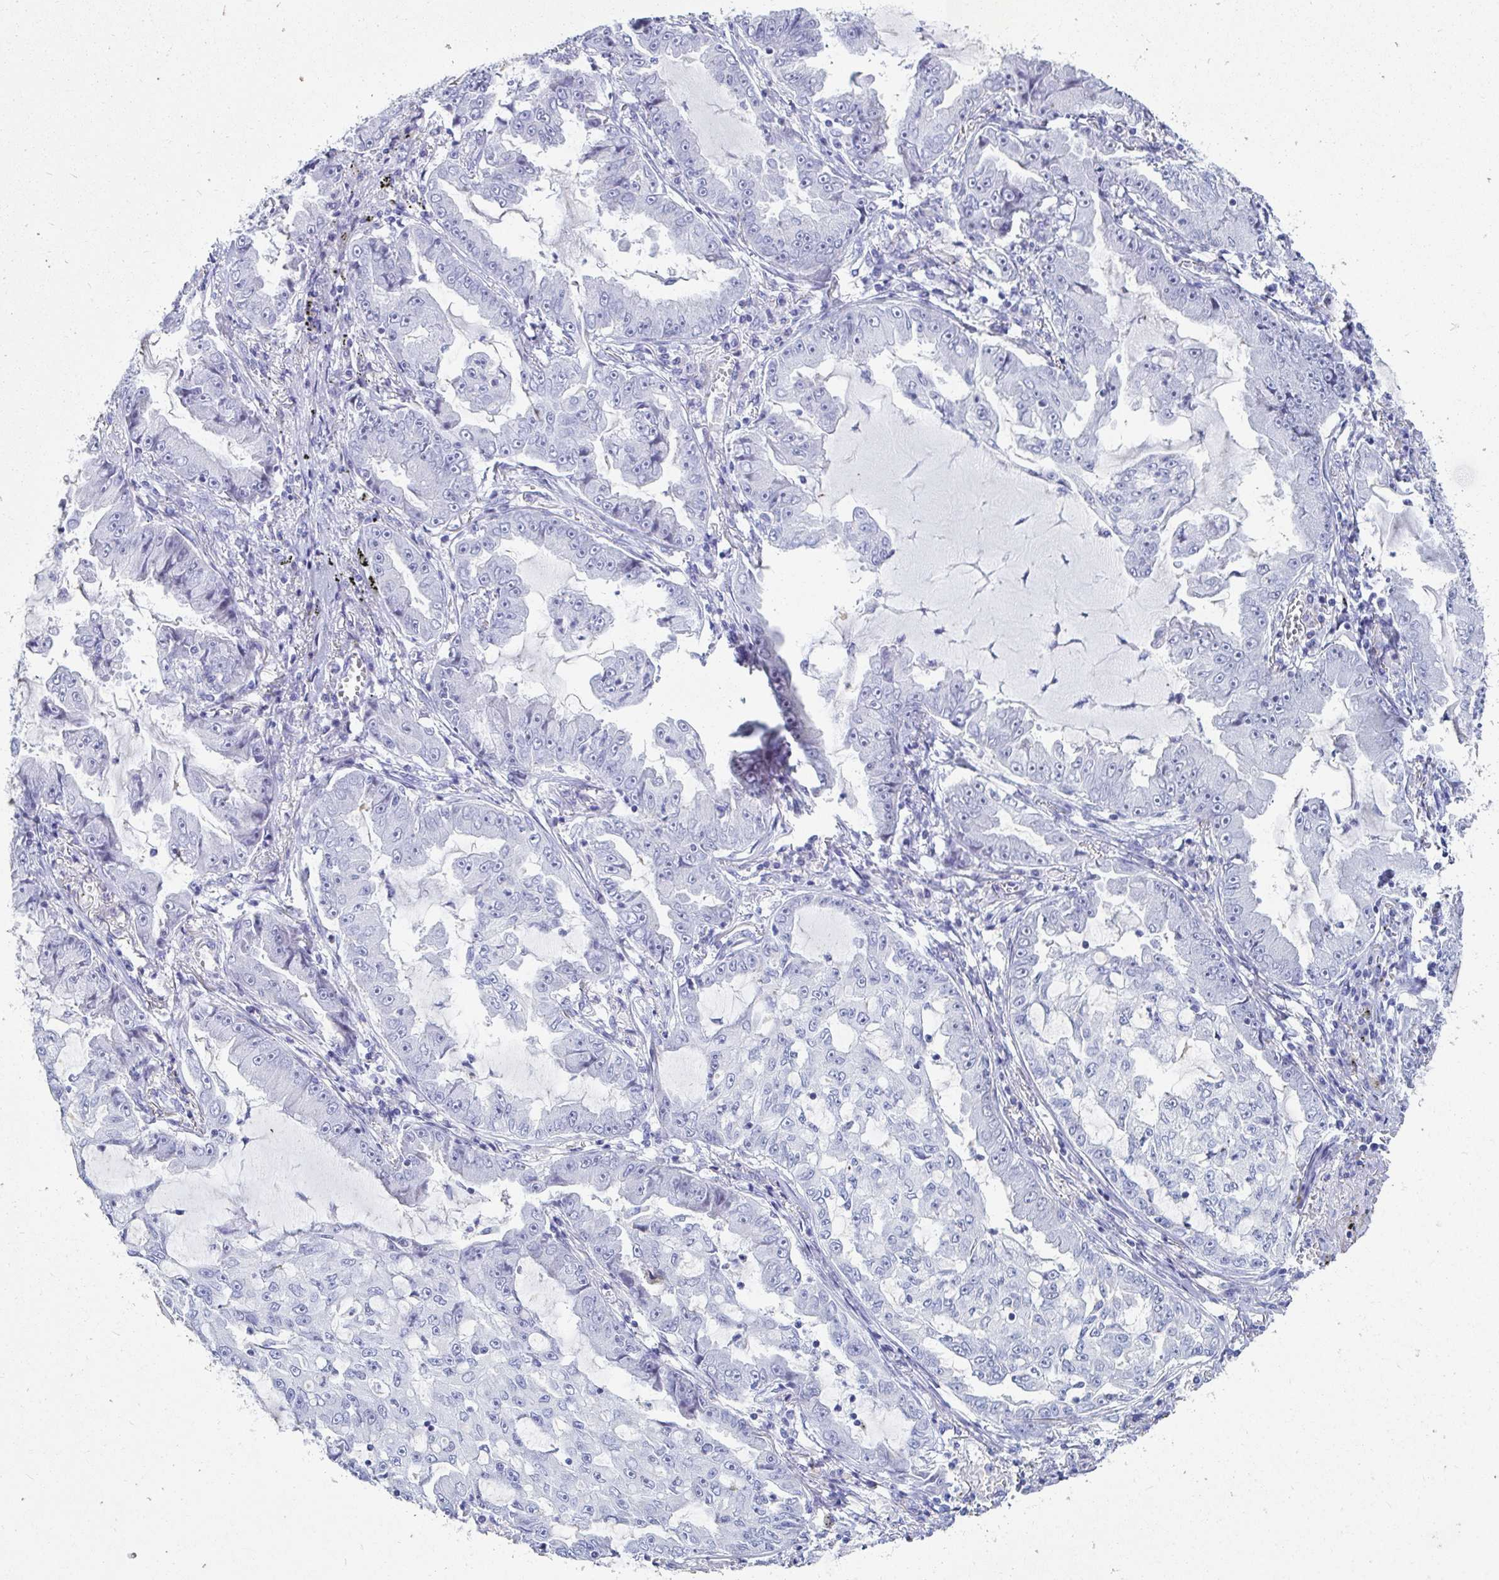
{"staining": {"intensity": "negative", "quantity": "none", "location": "none"}, "tissue": "lung cancer", "cell_type": "Tumor cells", "image_type": "cancer", "snomed": [{"axis": "morphology", "description": "Adenocarcinoma, NOS"}, {"axis": "topography", "description": "Lung"}], "caption": "Image shows no significant protein staining in tumor cells of adenocarcinoma (lung).", "gene": "OR10K1", "patient": {"sex": "female", "age": 52}}